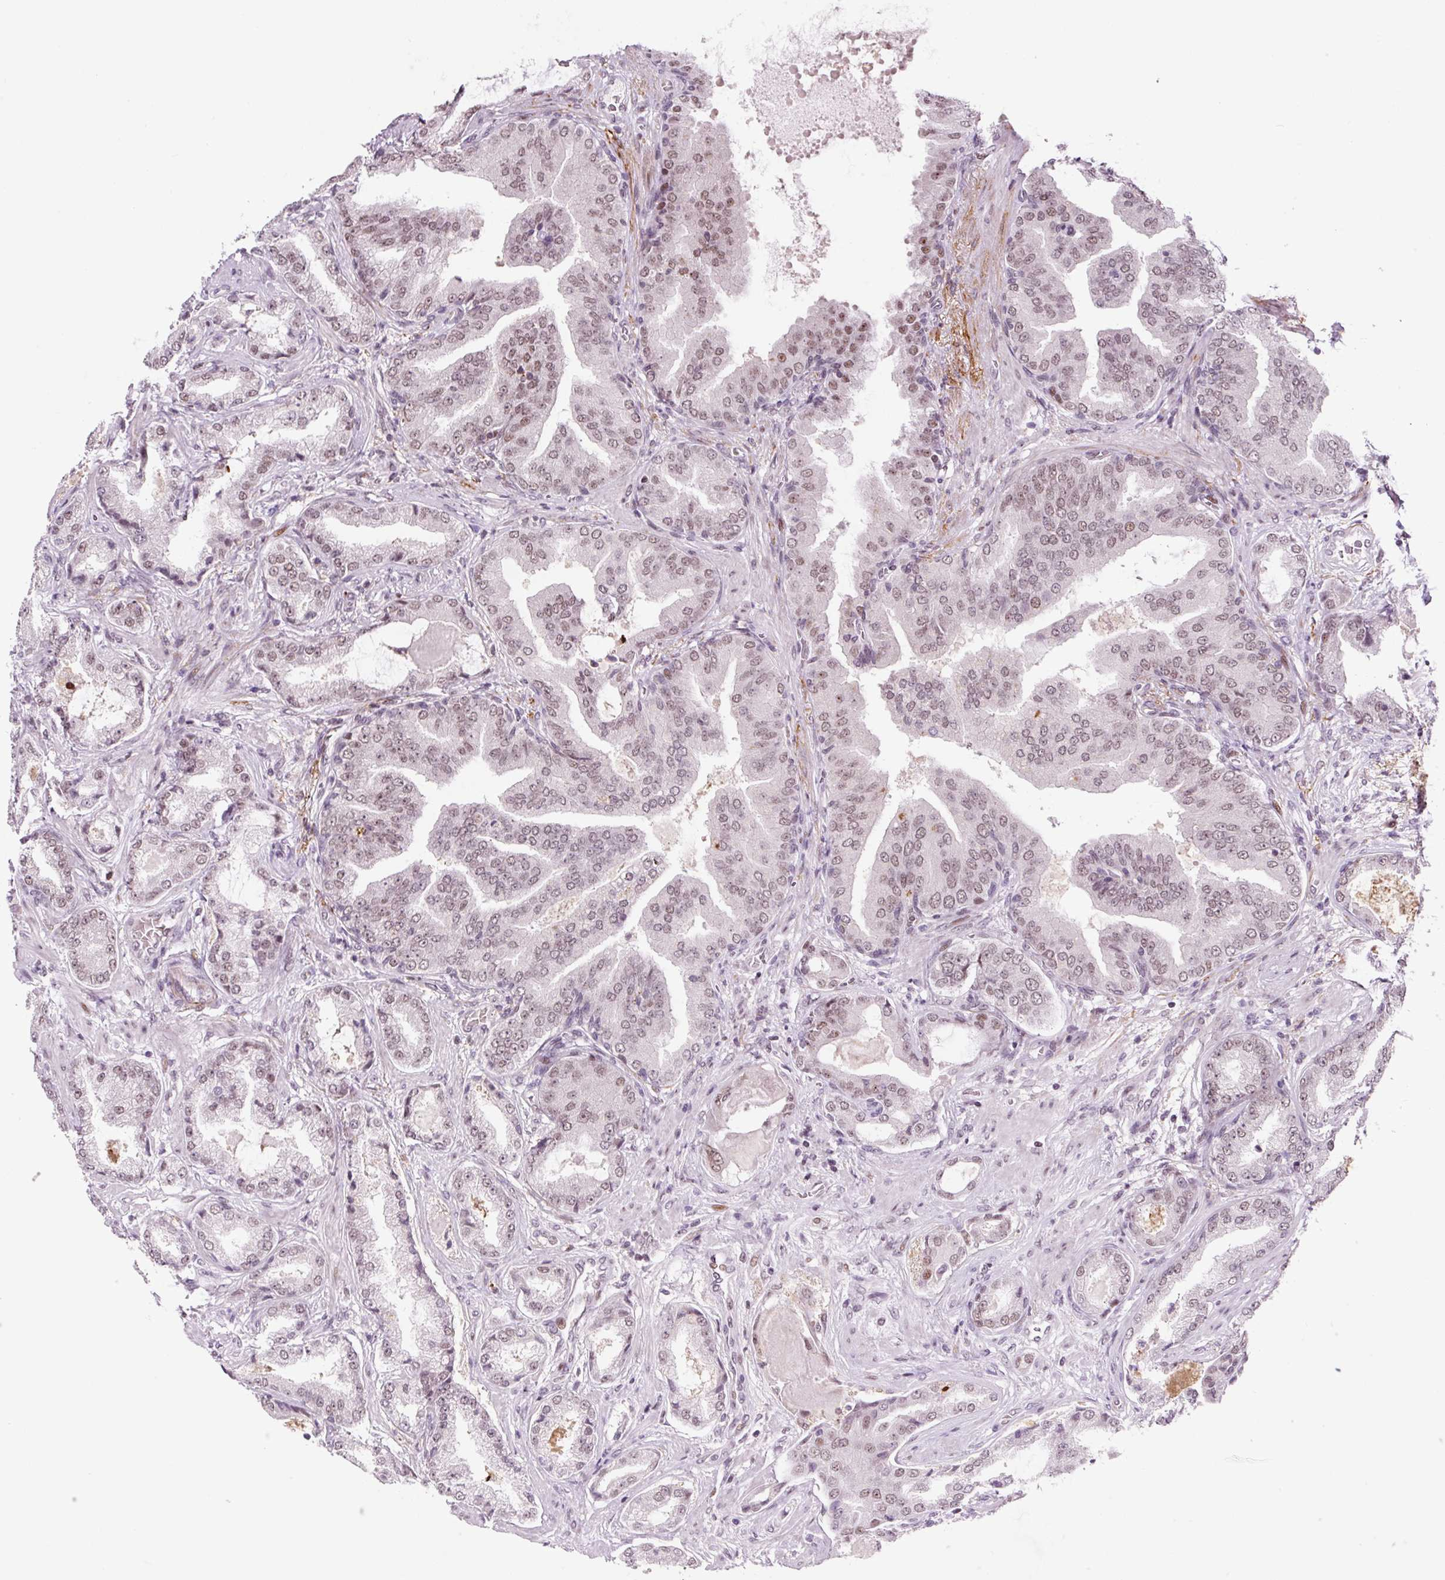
{"staining": {"intensity": "weak", "quantity": ">75%", "location": "nuclear"}, "tissue": "prostate cancer", "cell_type": "Tumor cells", "image_type": "cancer", "snomed": [{"axis": "morphology", "description": "Adenocarcinoma, High grade"}, {"axis": "topography", "description": "Prostate"}], "caption": "There is low levels of weak nuclear staining in tumor cells of prostate cancer (high-grade adenocarcinoma), as demonstrated by immunohistochemical staining (brown color).", "gene": "CCNL2", "patient": {"sex": "male", "age": 68}}